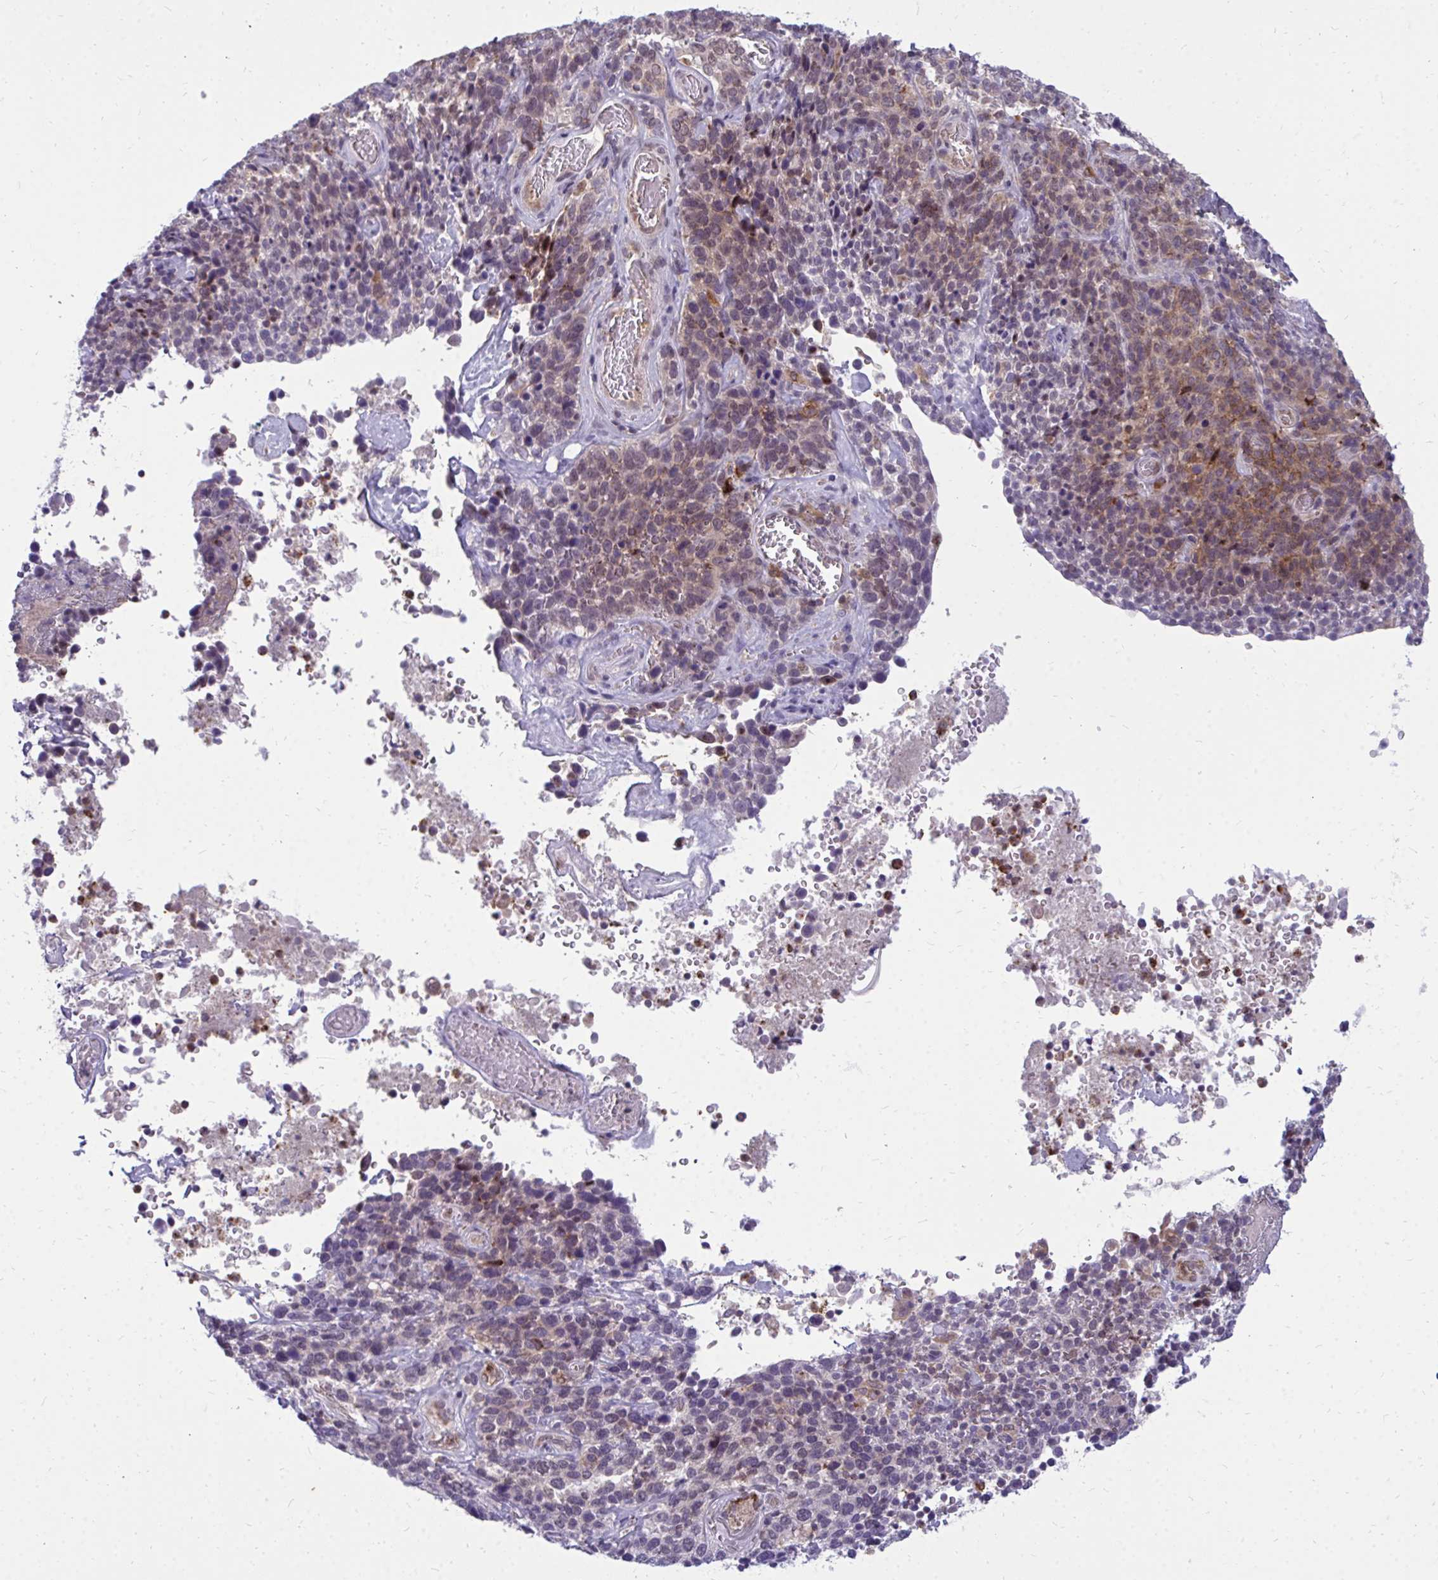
{"staining": {"intensity": "moderate", "quantity": "<25%", "location": "cytoplasmic/membranous"}, "tissue": "cervical cancer", "cell_type": "Tumor cells", "image_type": "cancer", "snomed": [{"axis": "morphology", "description": "Squamous cell carcinoma, NOS"}, {"axis": "topography", "description": "Cervix"}], "caption": "High-power microscopy captured an IHC photomicrograph of cervical squamous cell carcinoma, revealing moderate cytoplasmic/membranous staining in approximately <25% of tumor cells.", "gene": "ACSL5", "patient": {"sex": "female", "age": 46}}